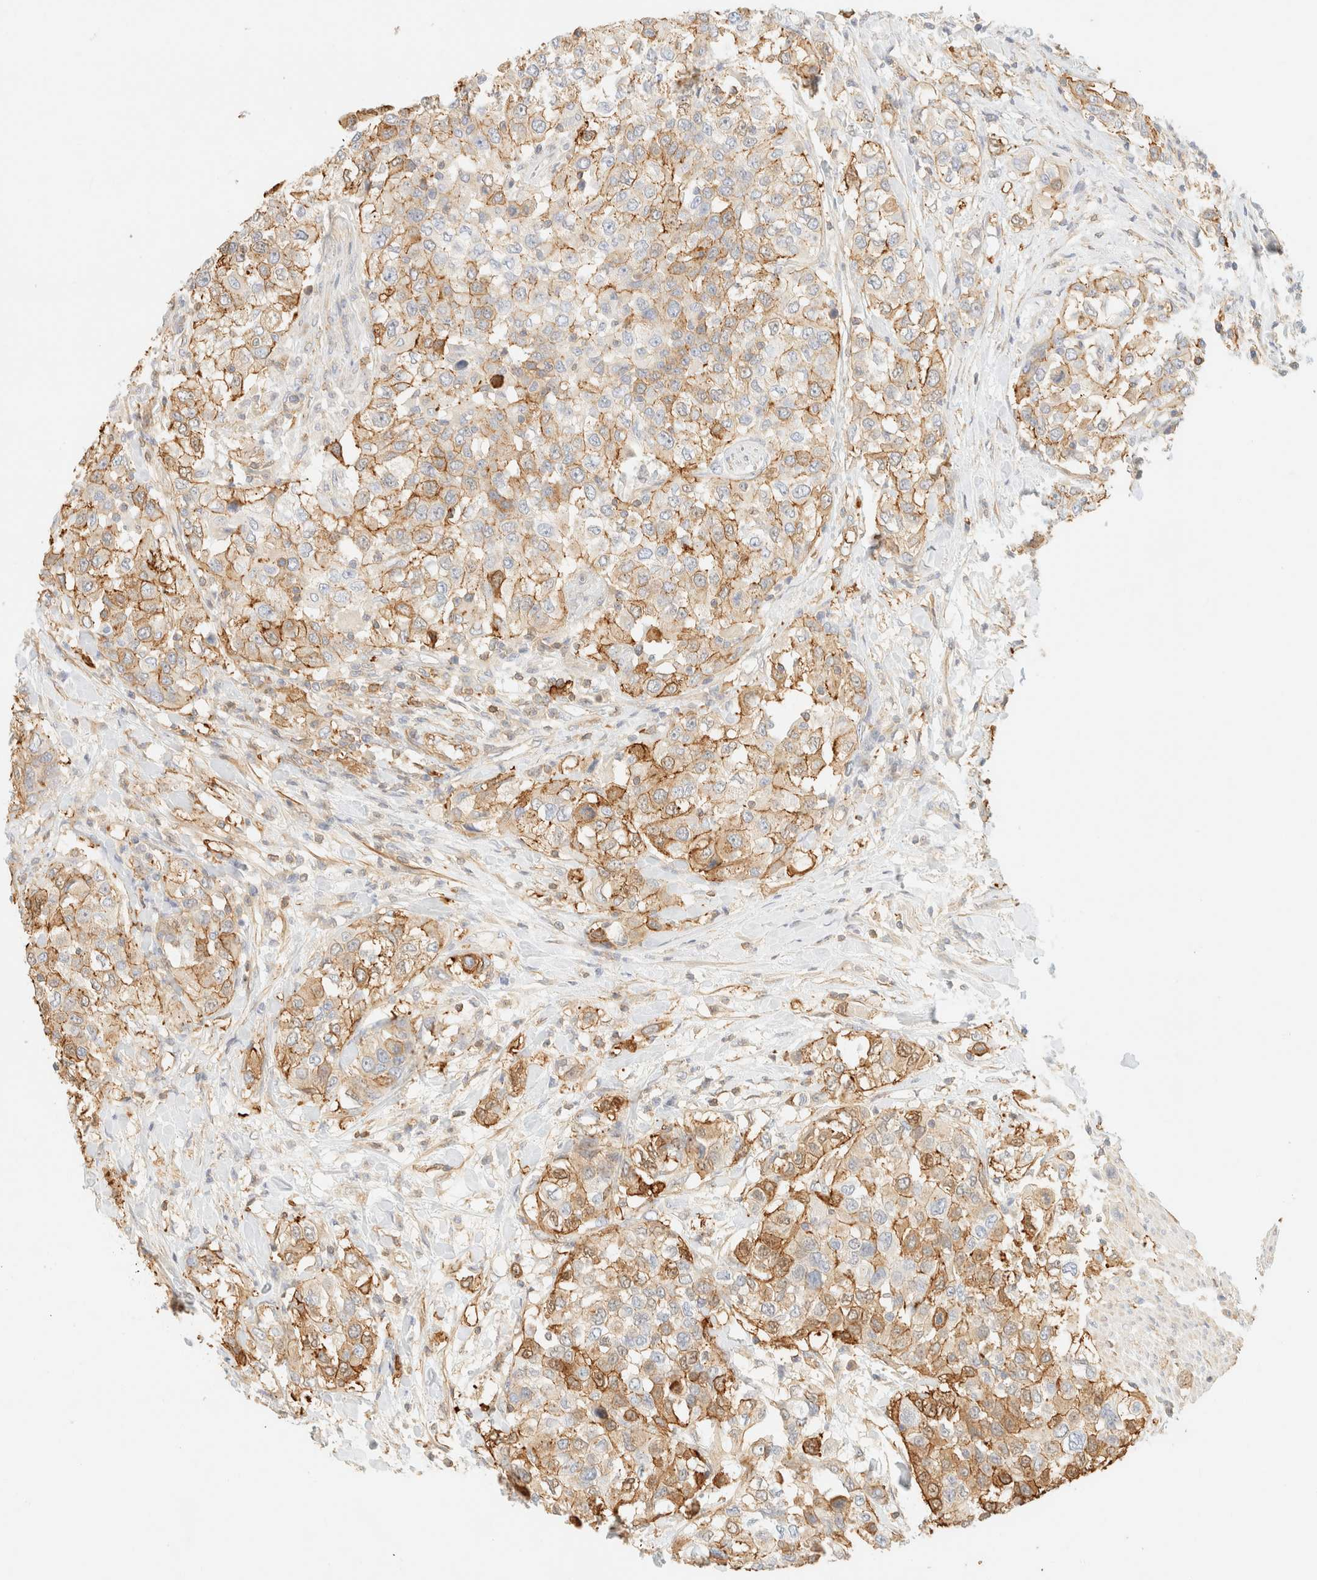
{"staining": {"intensity": "moderate", "quantity": ">75%", "location": "cytoplasmic/membranous"}, "tissue": "urothelial cancer", "cell_type": "Tumor cells", "image_type": "cancer", "snomed": [{"axis": "morphology", "description": "Urothelial carcinoma, High grade"}, {"axis": "topography", "description": "Urinary bladder"}], "caption": "Moderate cytoplasmic/membranous protein staining is identified in approximately >75% of tumor cells in high-grade urothelial carcinoma.", "gene": "OTOP2", "patient": {"sex": "female", "age": 80}}